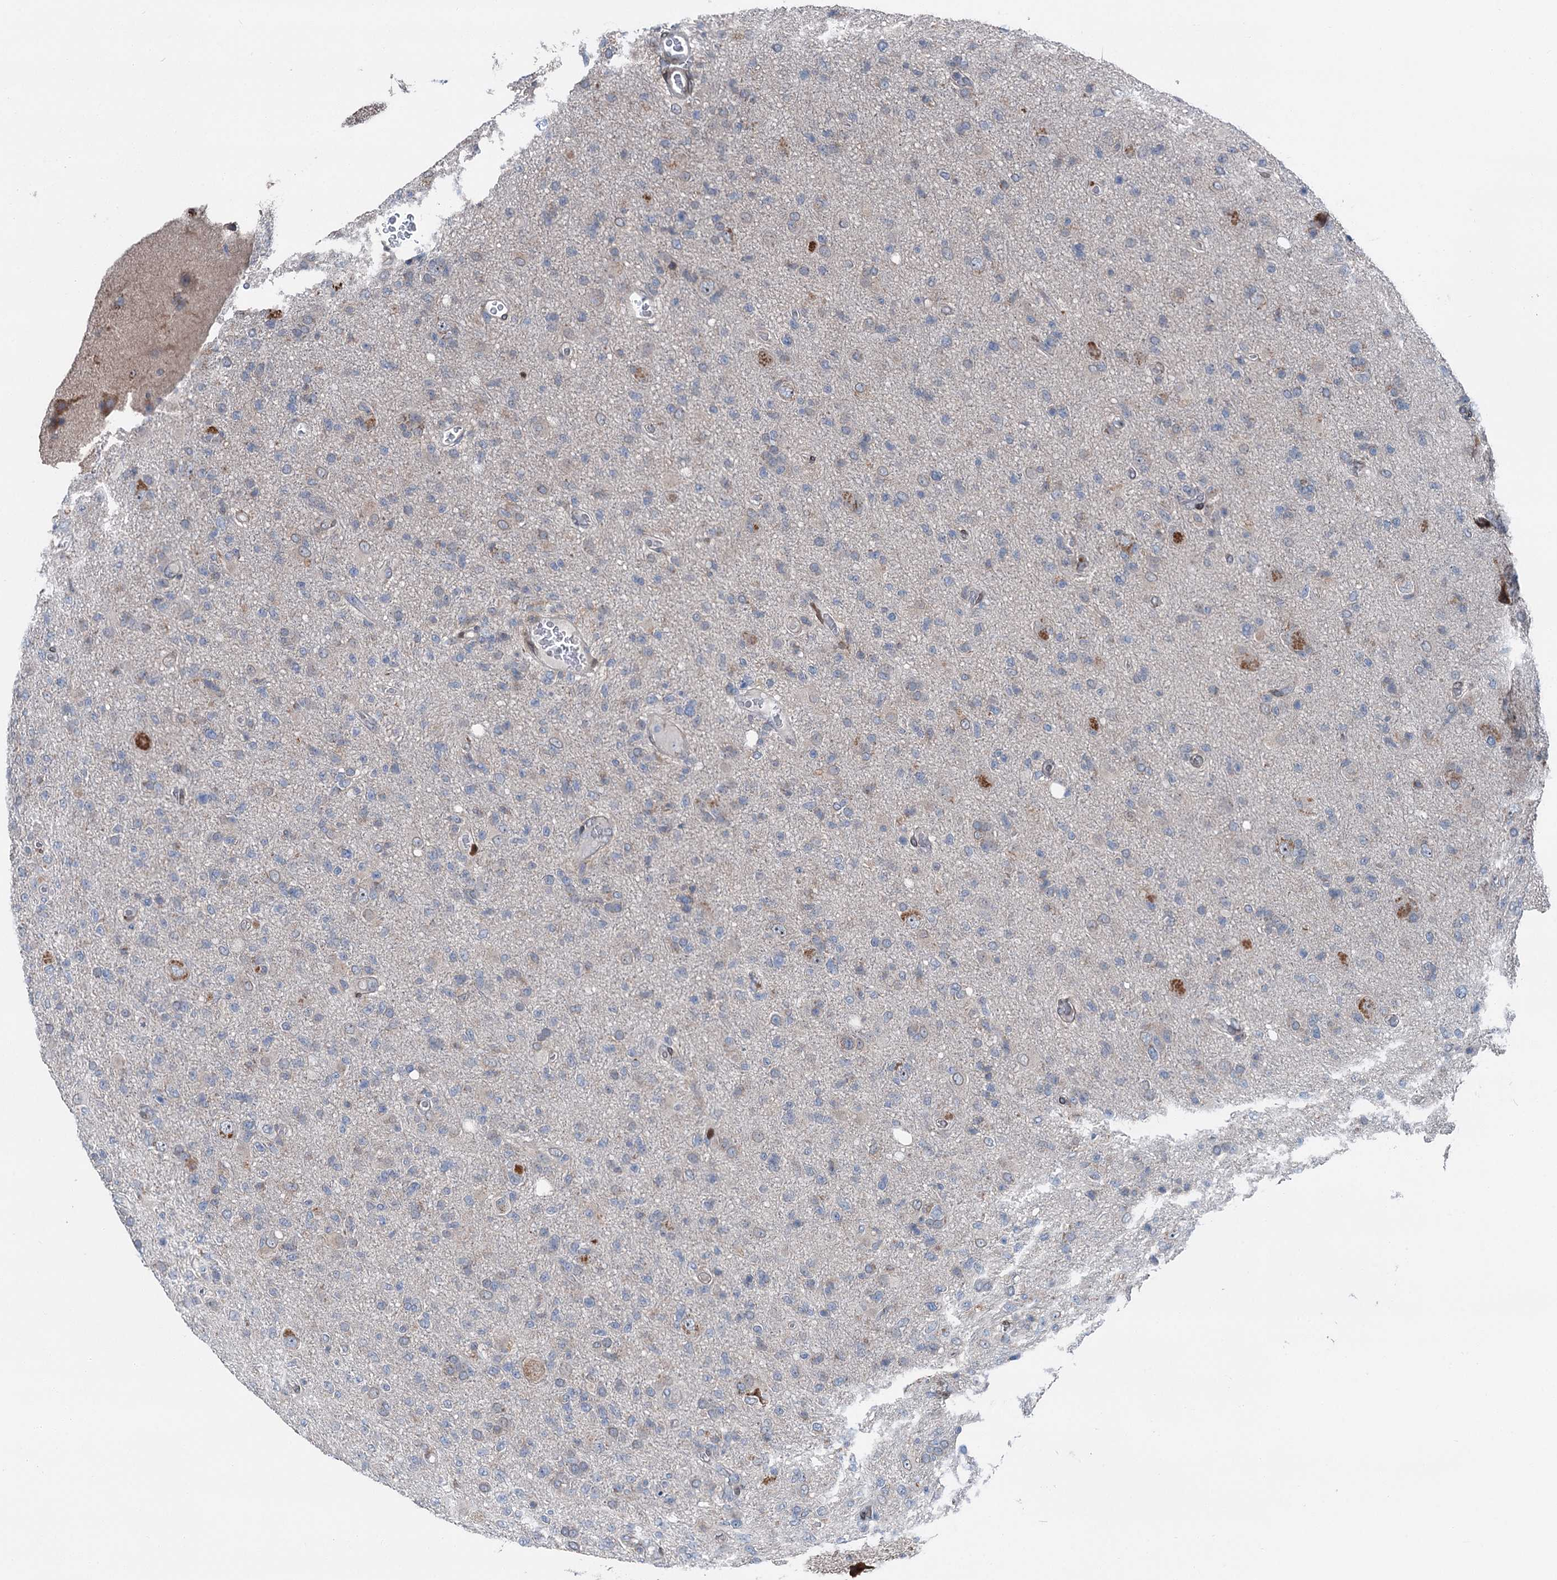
{"staining": {"intensity": "negative", "quantity": "none", "location": "none"}, "tissue": "glioma", "cell_type": "Tumor cells", "image_type": "cancer", "snomed": [{"axis": "morphology", "description": "Glioma, malignant, High grade"}, {"axis": "topography", "description": "Brain"}], "caption": "Protein analysis of malignant high-grade glioma shows no significant positivity in tumor cells.", "gene": "MRPL14", "patient": {"sex": "female", "age": 57}}